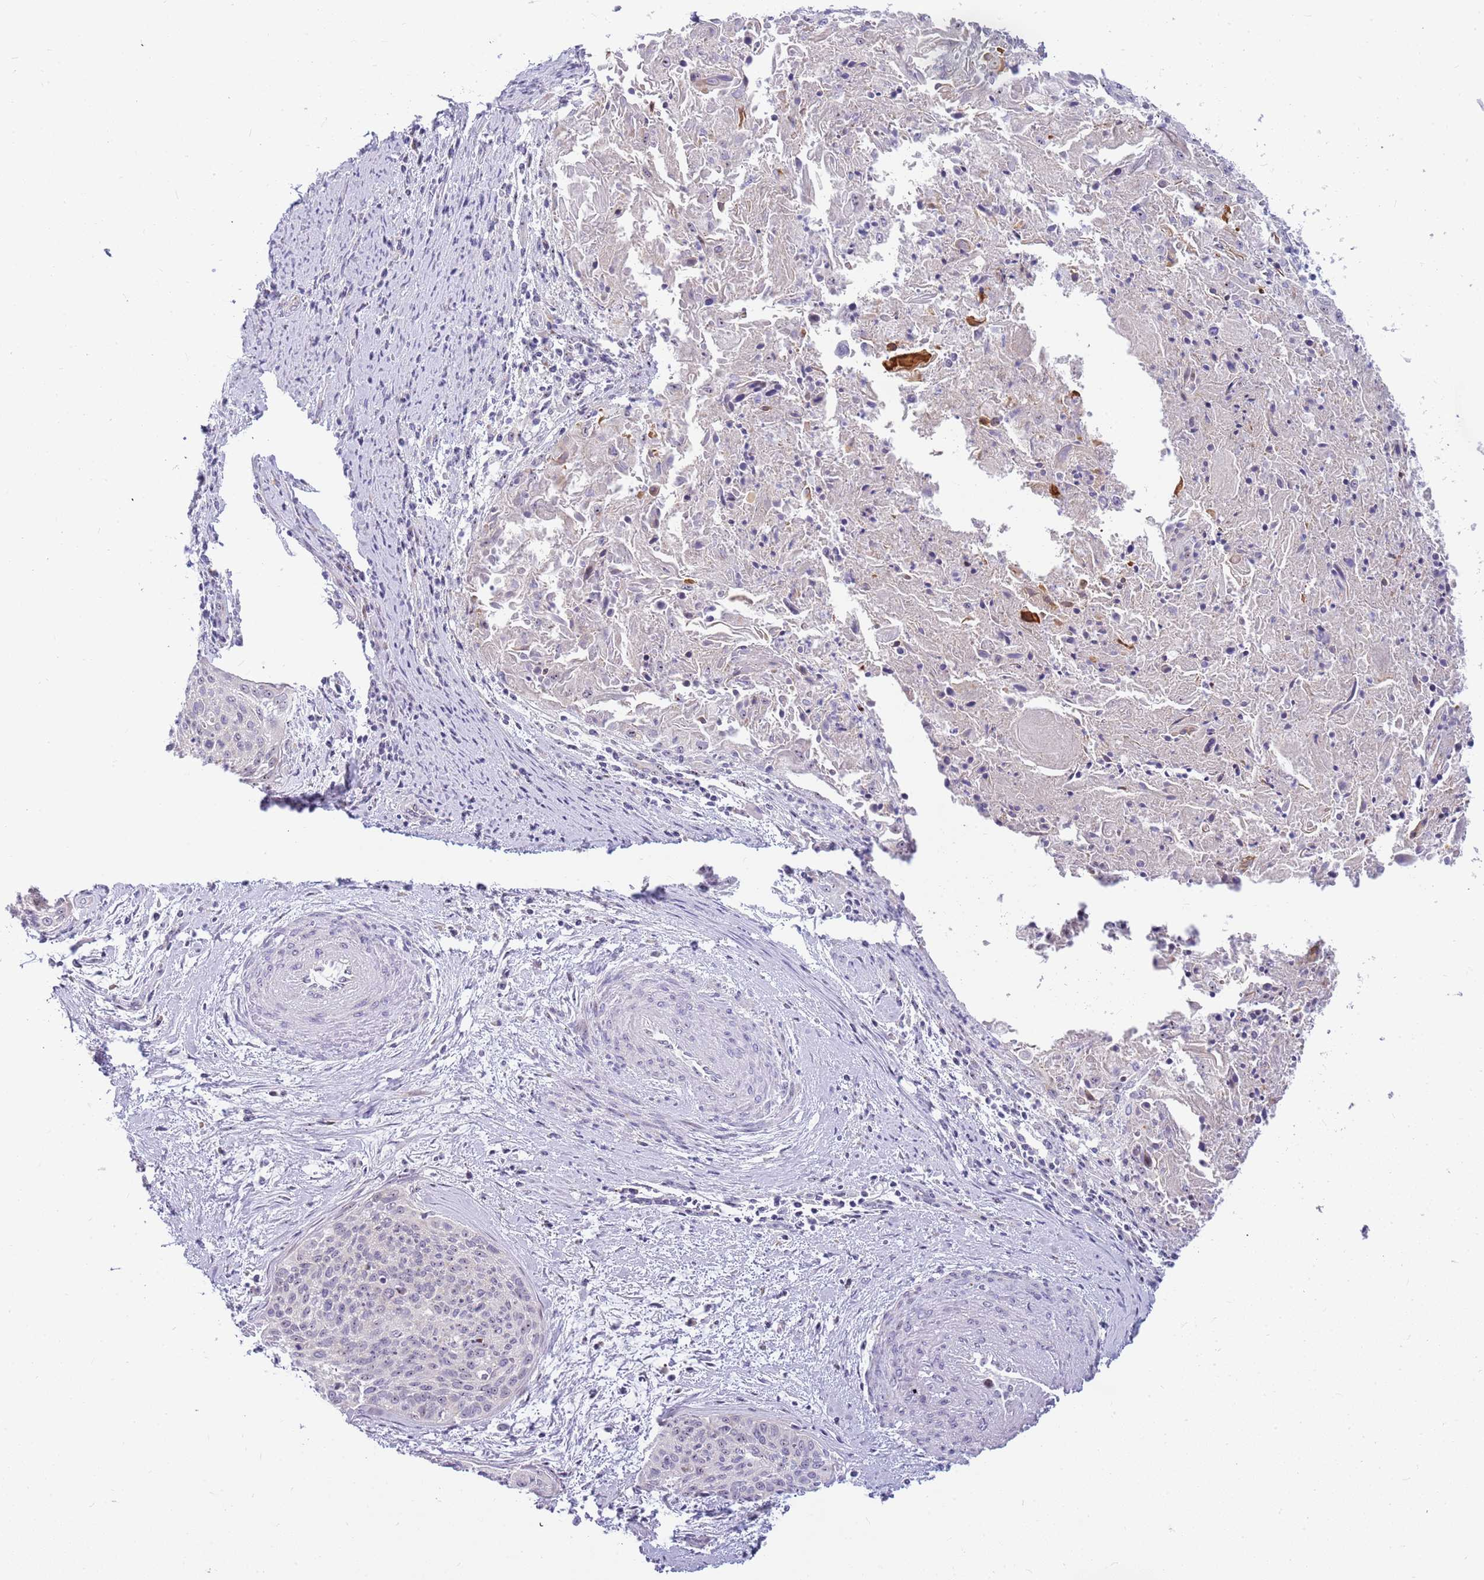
{"staining": {"intensity": "negative", "quantity": "none", "location": "none"}, "tissue": "cervical cancer", "cell_type": "Tumor cells", "image_type": "cancer", "snomed": [{"axis": "morphology", "description": "Squamous cell carcinoma, NOS"}, {"axis": "topography", "description": "Cervix"}], "caption": "A micrograph of human cervical squamous cell carcinoma is negative for staining in tumor cells.", "gene": "DNAJA3", "patient": {"sex": "female", "age": 55}}